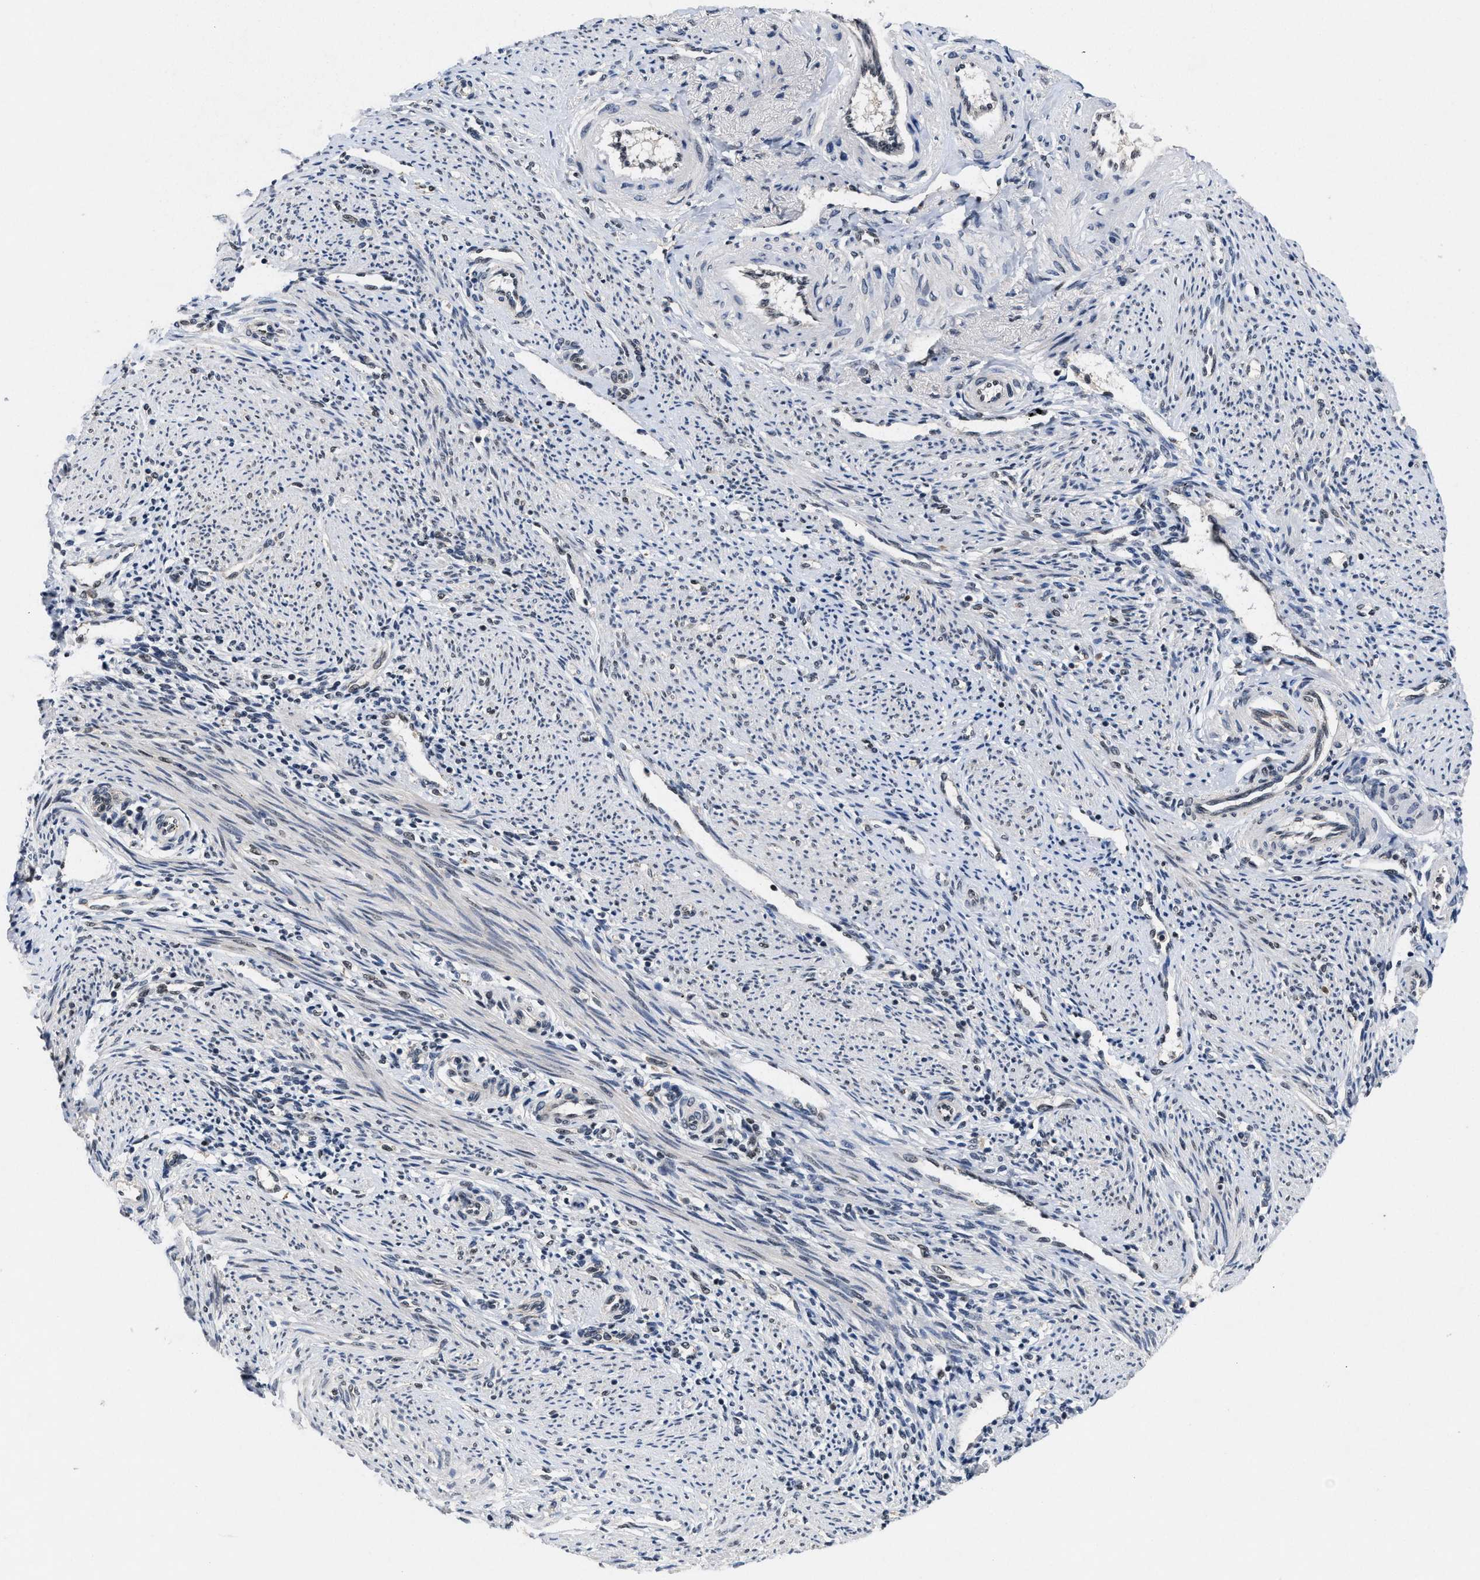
{"staining": {"intensity": "moderate", "quantity": "25%-75%", "location": "nuclear"}, "tissue": "endometrium", "cell_type": "Cells in endometrial stroma", "image_type": "normal", "snomed": [{"axis": "morphology", "description": "Normal tissue, NOS"}, {"axis": "topography", "description": "Endometrium"}], "caption": "Human endometrium stained for a protein (brown) reveals moderate nuclear positive expression in approximately 25%-75% of cells in endometrial stroma.", "gene": "ZNF346", "patient": {"sex": "female", "age": 42}}